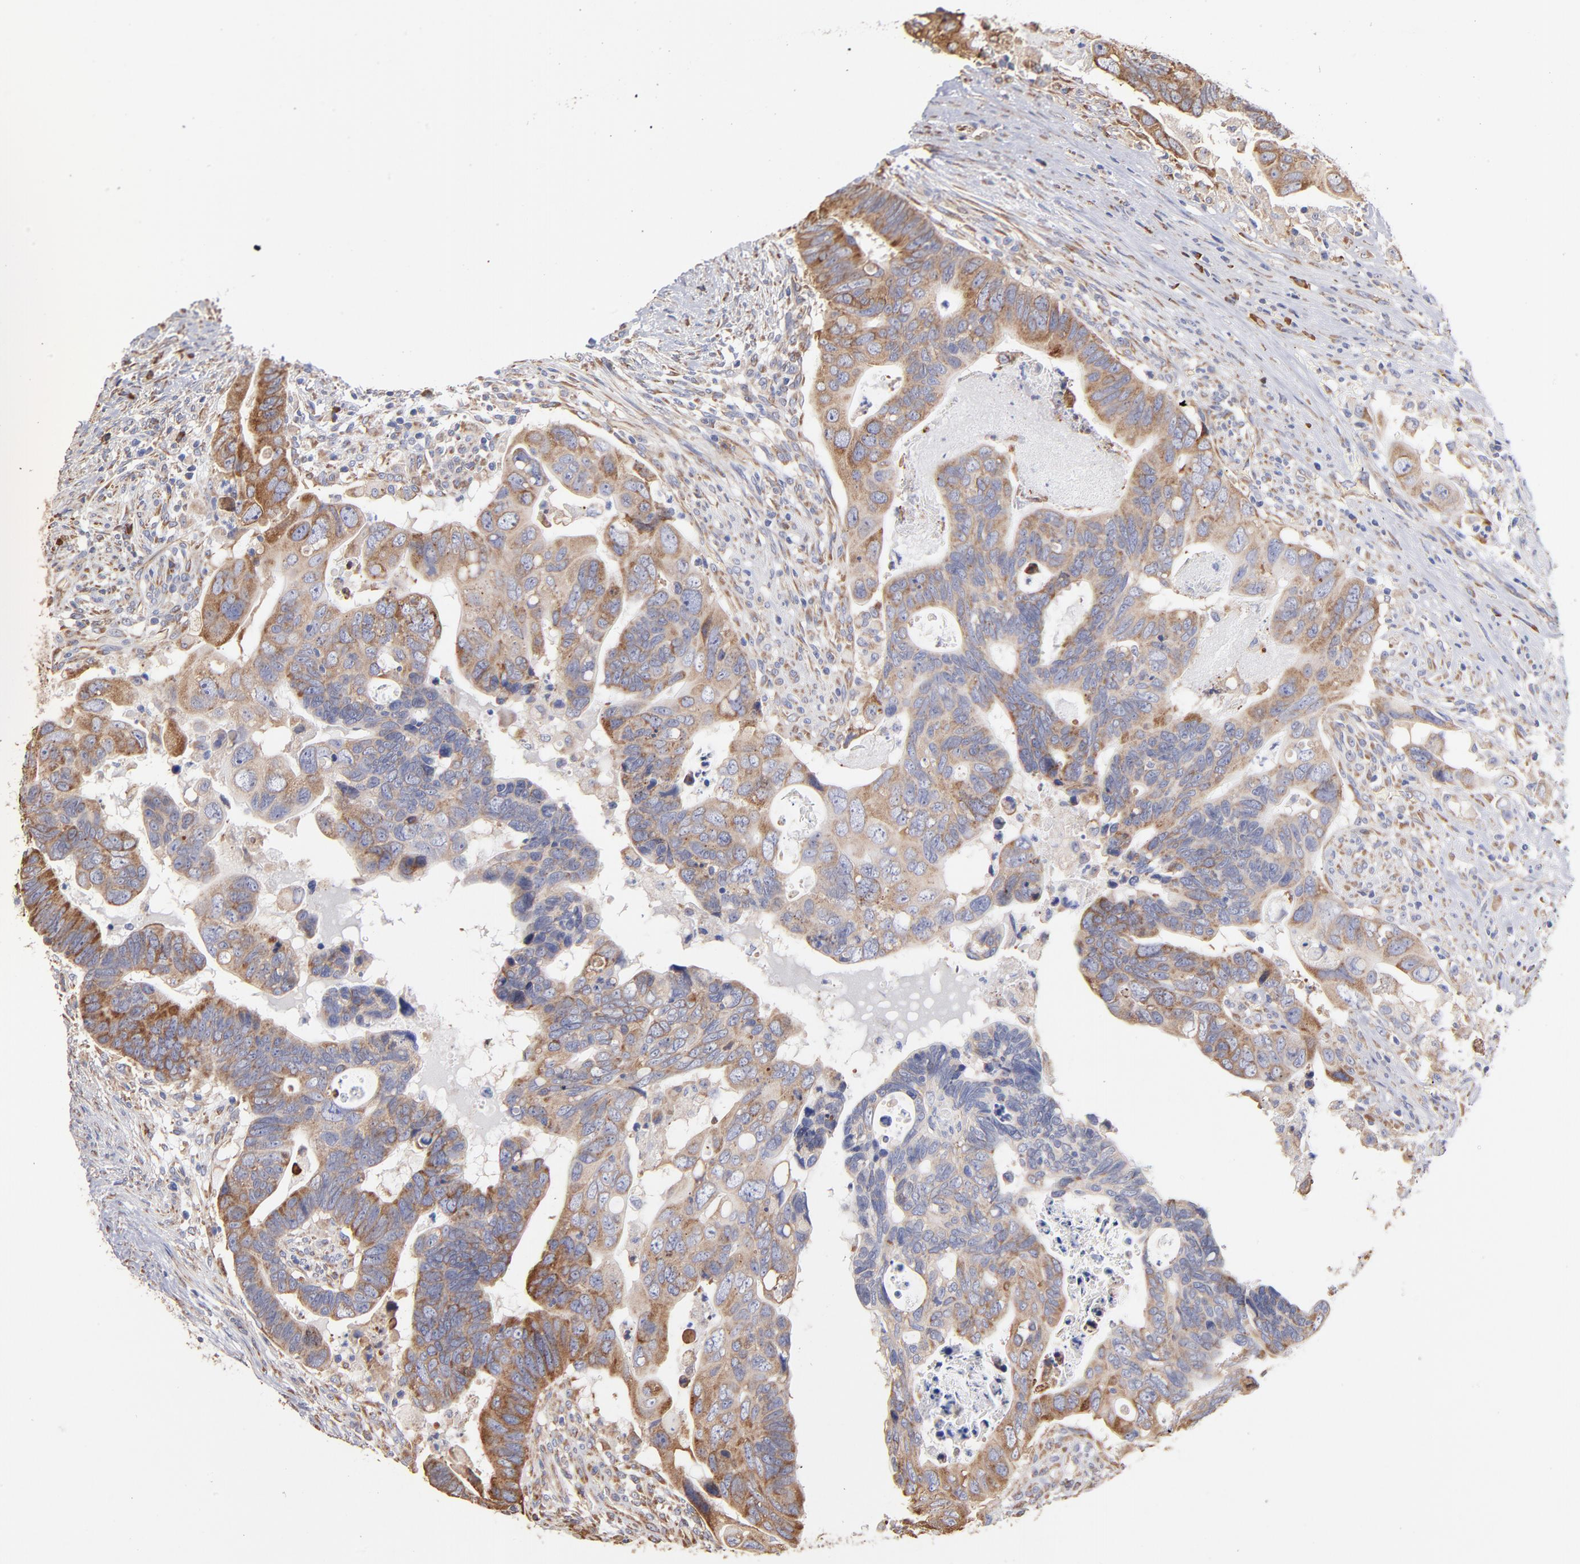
{"staining": {"intensity": "moderate", "quantity": "25%-75%", "location": "cytoplasmic/membranous"}, "tissue": "colorectal cancer", "cell_type": "Tumor cells", "image_type": "cancer", "snomed": [{"axis": "morphology", "description": "Adenocarcinoma, NOS"}, {"axis": "topography", "description": "Rectum"}], "caption": "The micrograph shows a brown stain indicating the presence of a protein in the cytoplasmic/membranous of tumor cells in colorectal adenocarcinoma.", "gene": "RPL9", "patient": {"sex": "male", "age": 53}}